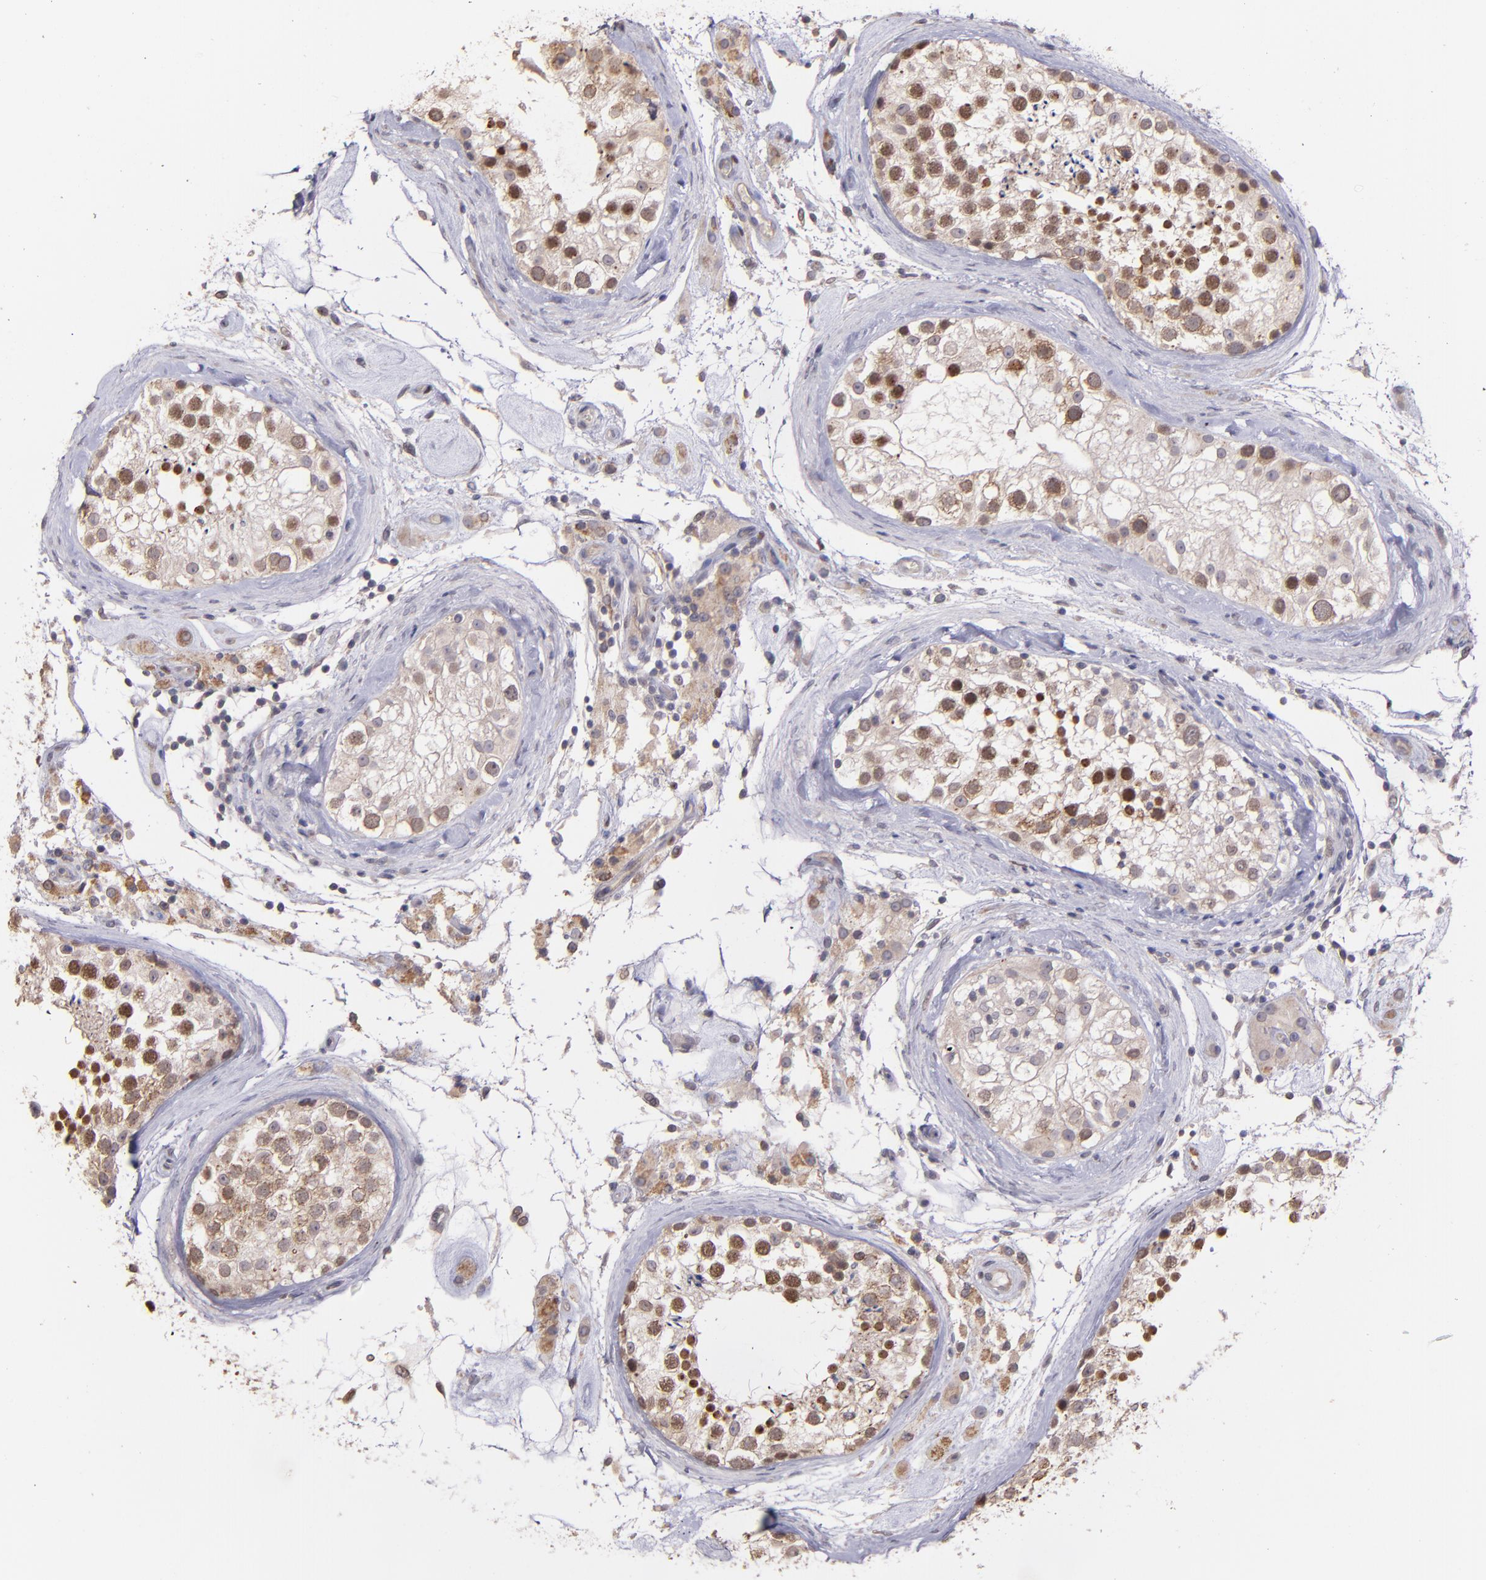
{"staining": {"intensity": "strong", "quantity": ">75%", "location": "cytoplasmic/membranous,nuclear"}, "tissue": "testis", "cell_type": "Cells in seminiferous ducts", "image_type": "normal", "snomed": [{"axis": "morphology", "description": "Normal tissue, NOS"}, {"axis": "topography", "description": "Testis"}], "caption": "Human testis stained with a brown dye demonstrates strong cytoplasmic/membranous,nuclear positive positivity in approximately >75% of cells in seminiferous ducts.", "gene": "NUP62CL", "patient": {"sex": "male", "age": 46}}